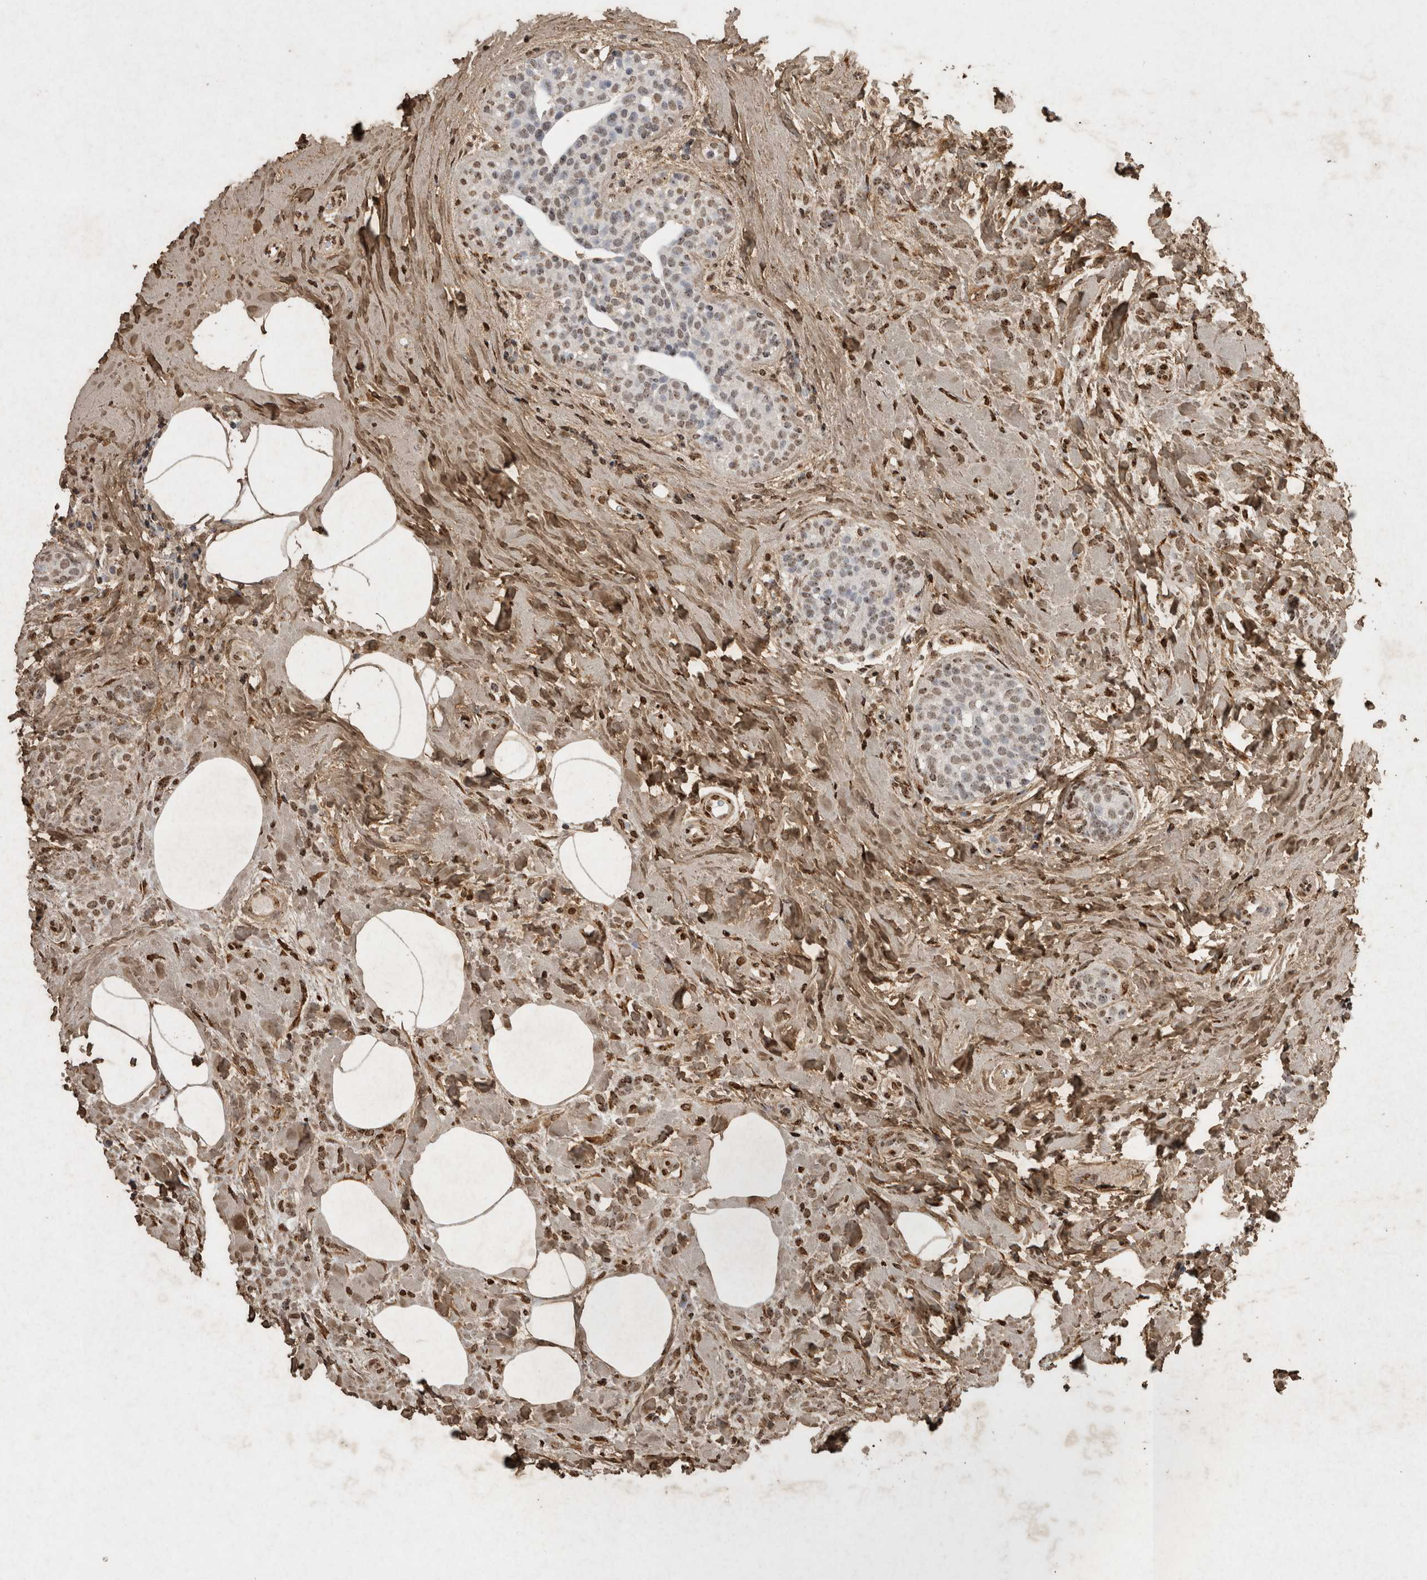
{"staining": {"intensity": "moderate", "quantity": "25%-75%", "location": "nuclear"}, "tissue": "breast cancer", "cell_type": "Tumor cells", "image_type": "cancer", "snomed": [{"axis": "morphology", "description": "Lobular carcinoma, in situ"}, {"axis": "morphology", "description": "Lobular carcinoma"}, {"axis": "topography", "description": "Breast"}], "caption": "Immunohistochemistry photomicrograph of breast cancer stained for a protein (brown), which reveals medium levels of moderate nuclear positivity in about 25%-75% of tumor cells.", "gene": "C1QTNF5", "patient": {"sex": "female", "age": 41}}